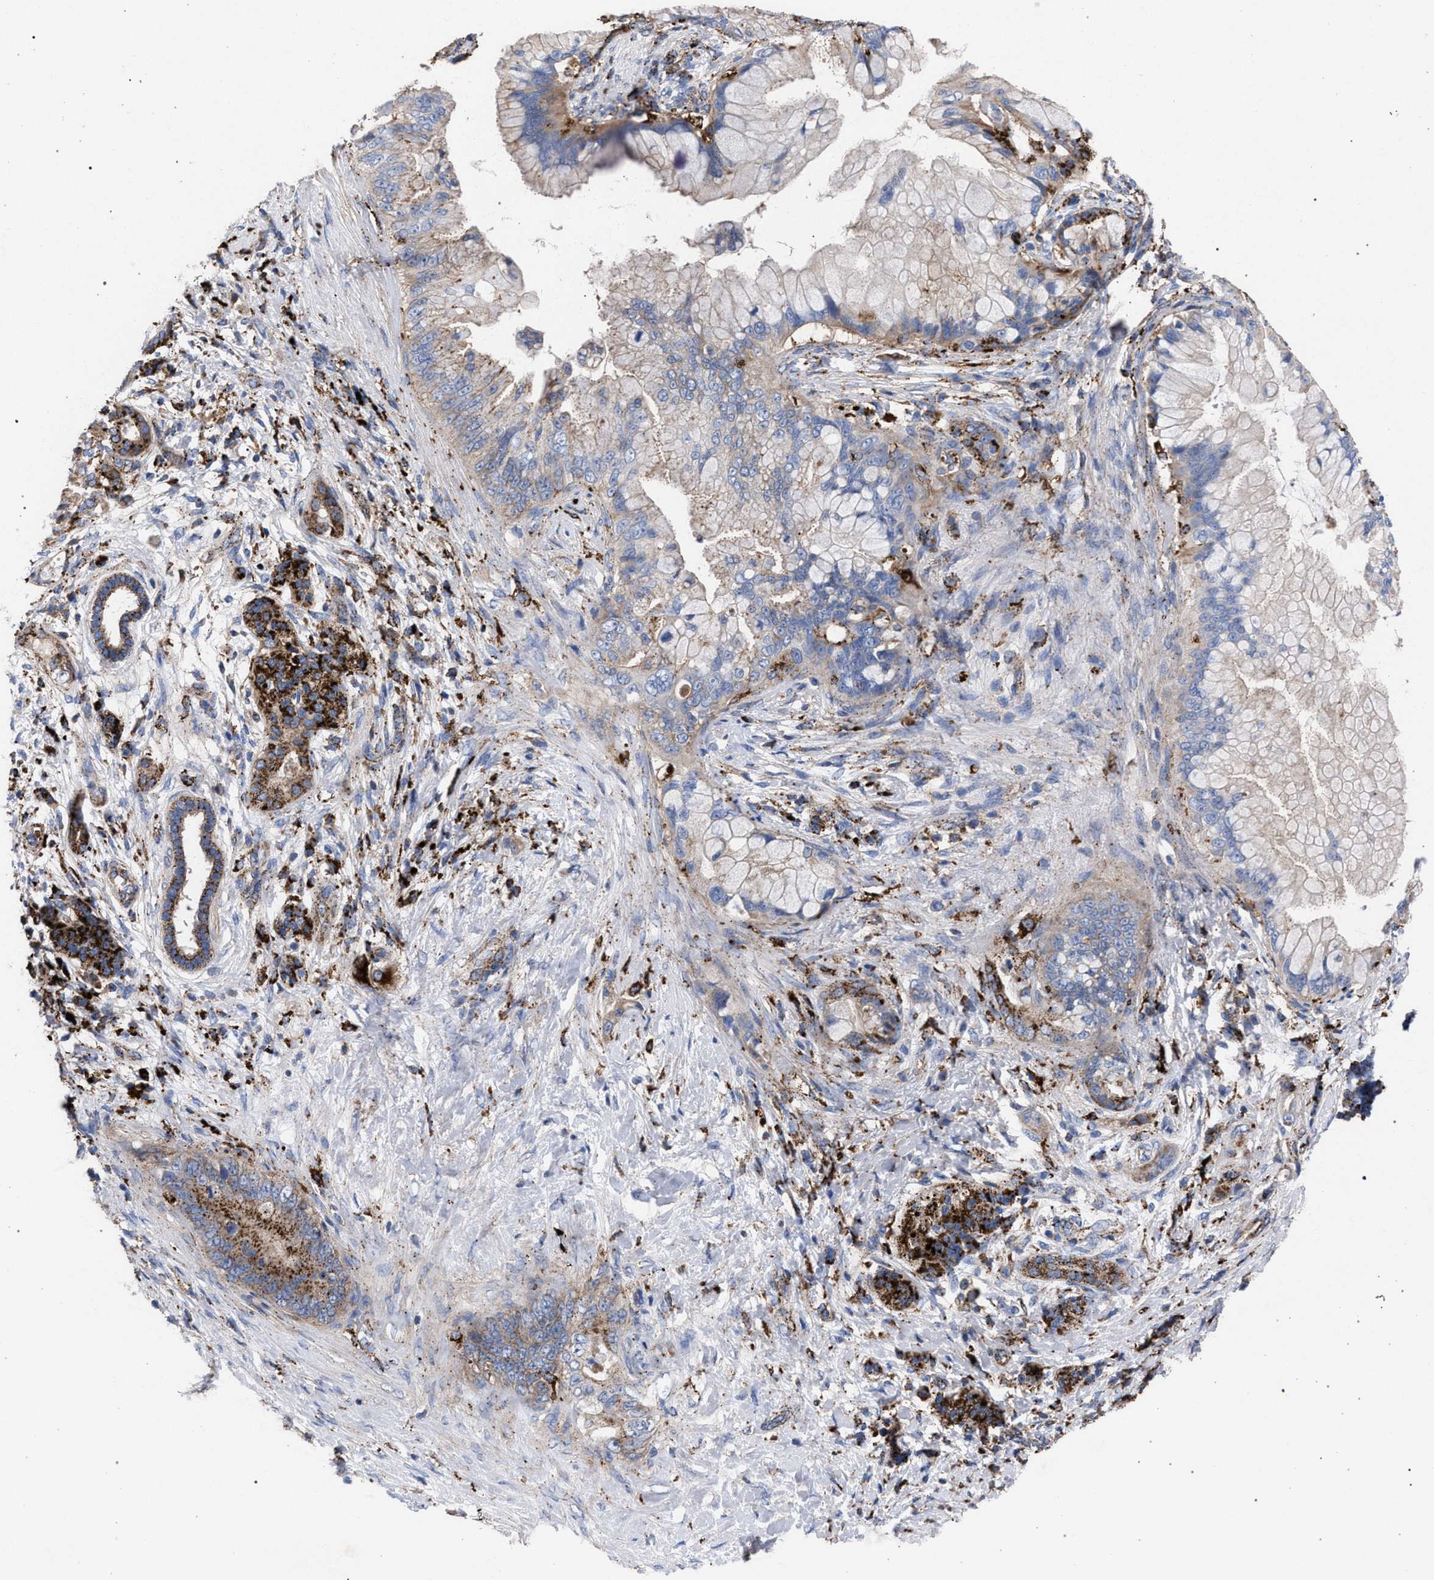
{"staining": {"intensity": "moderate", "quantity": ">75%", "location": "cytoplasmic/membranous"}, "tissue": "pancreatic cancer", "cell_type": "Tumor cells", "image_type": "cancer", "snomed": [{"axis": "morphology", "description": "Adenocarcinoma, NOS"}, {"axis": "topography", "description": "Pancreas"}], "caption": "Adenocarcinoma (pancreatic) stained with a brown dye shows moderate cytoplasmic/membranous positive positivity in about >75% of tumor cells.", "gene": "PPT1", "patient": {"sex": "male", "age": 59}}